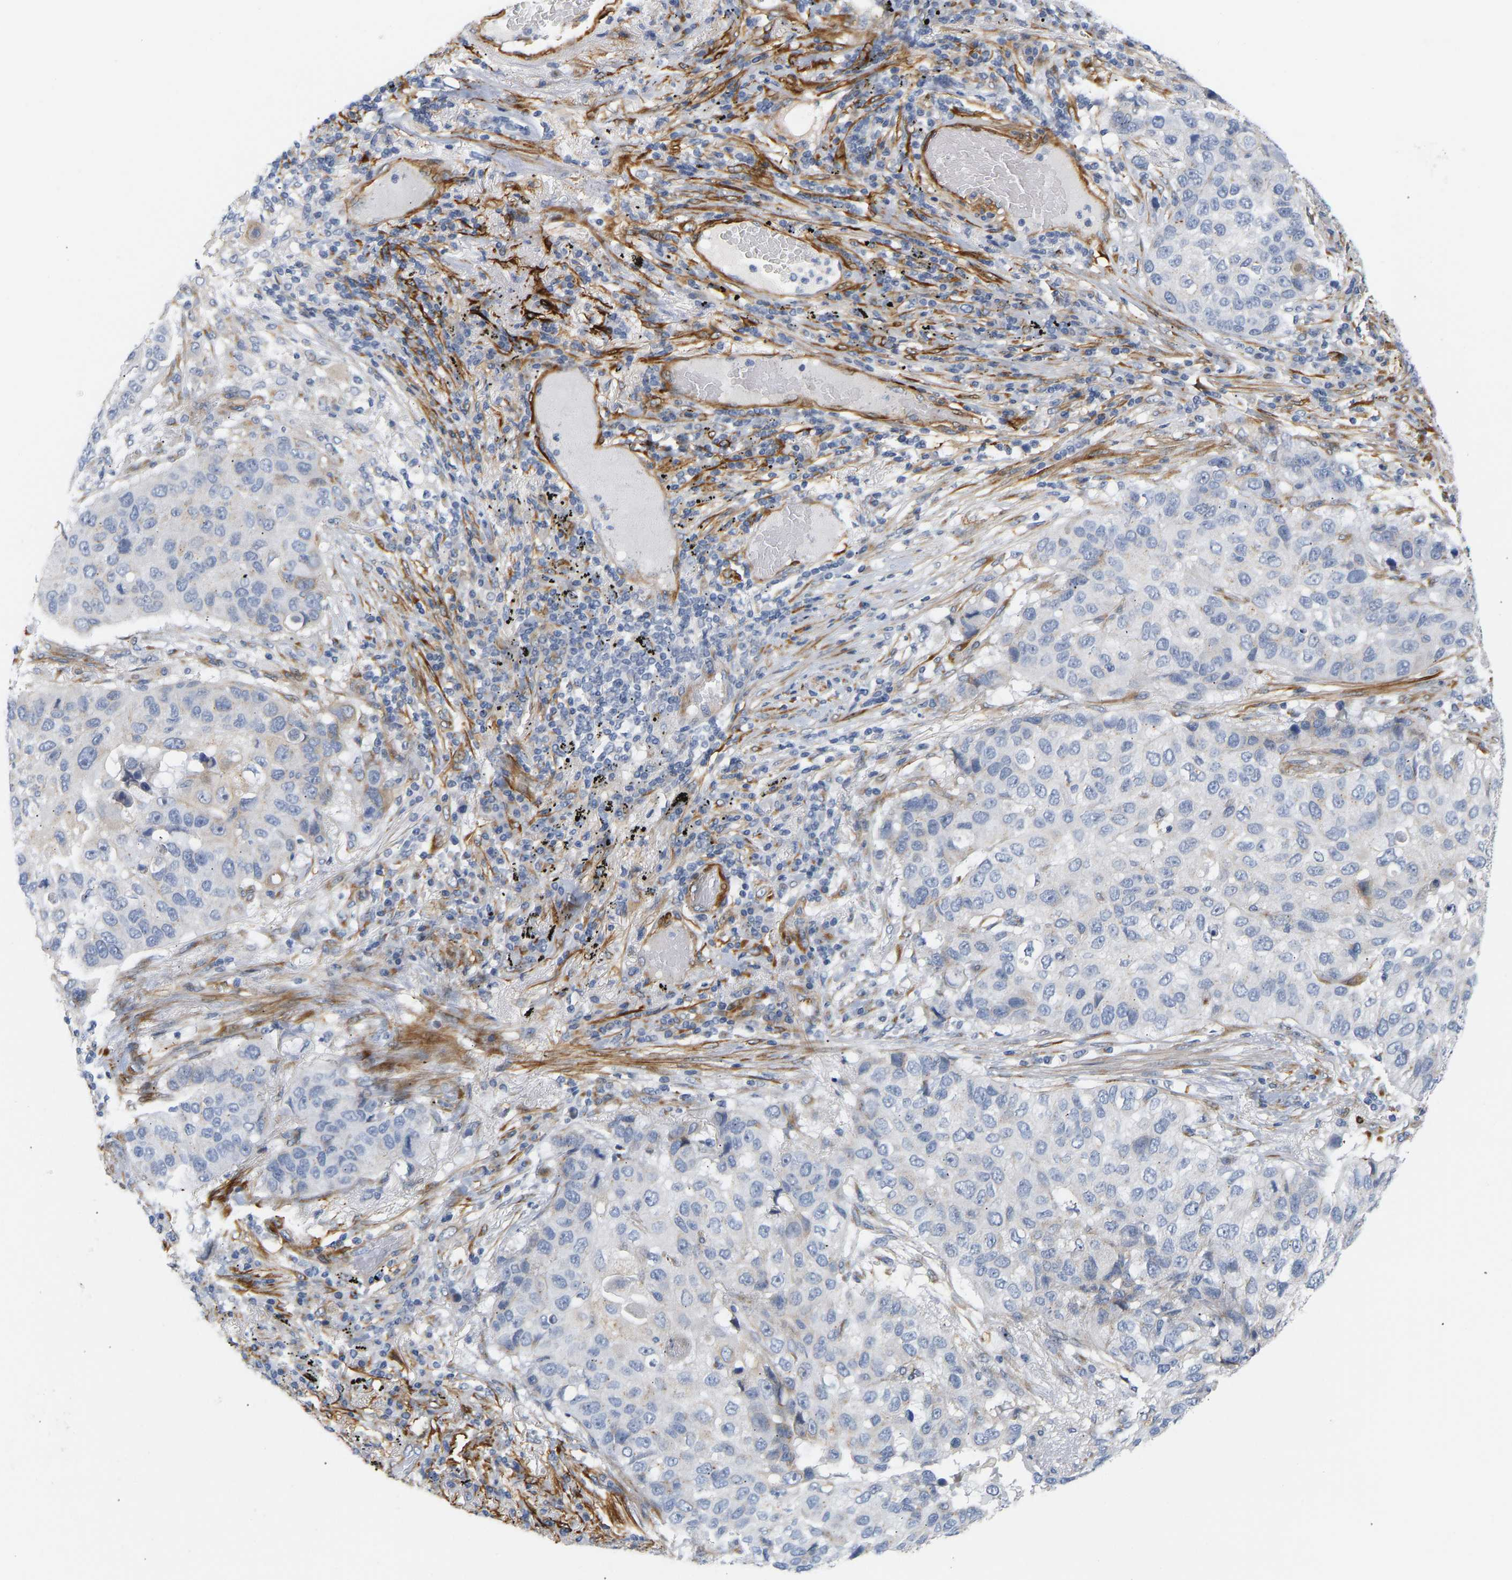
{"staining": {"intensity": "negative", "quantity": "none", "location": "none"}, "tissue": "lung cancer", "cell_type": "Tumor cells", "image_type": "cancer", "snomed": [{"axis": "morphology", "description": "Squamous cell carcinoma, NOS"}, {"axis": "topography", "description": "Lung"}], "caption": "Protein analysis of squamous cell carcinoma (lung) demonstrates no significant positivity in tumor cells. Nuclei are stained in blue.", "gene": "SLC30A7", "patient": {"sex": "male", "age": 57}}